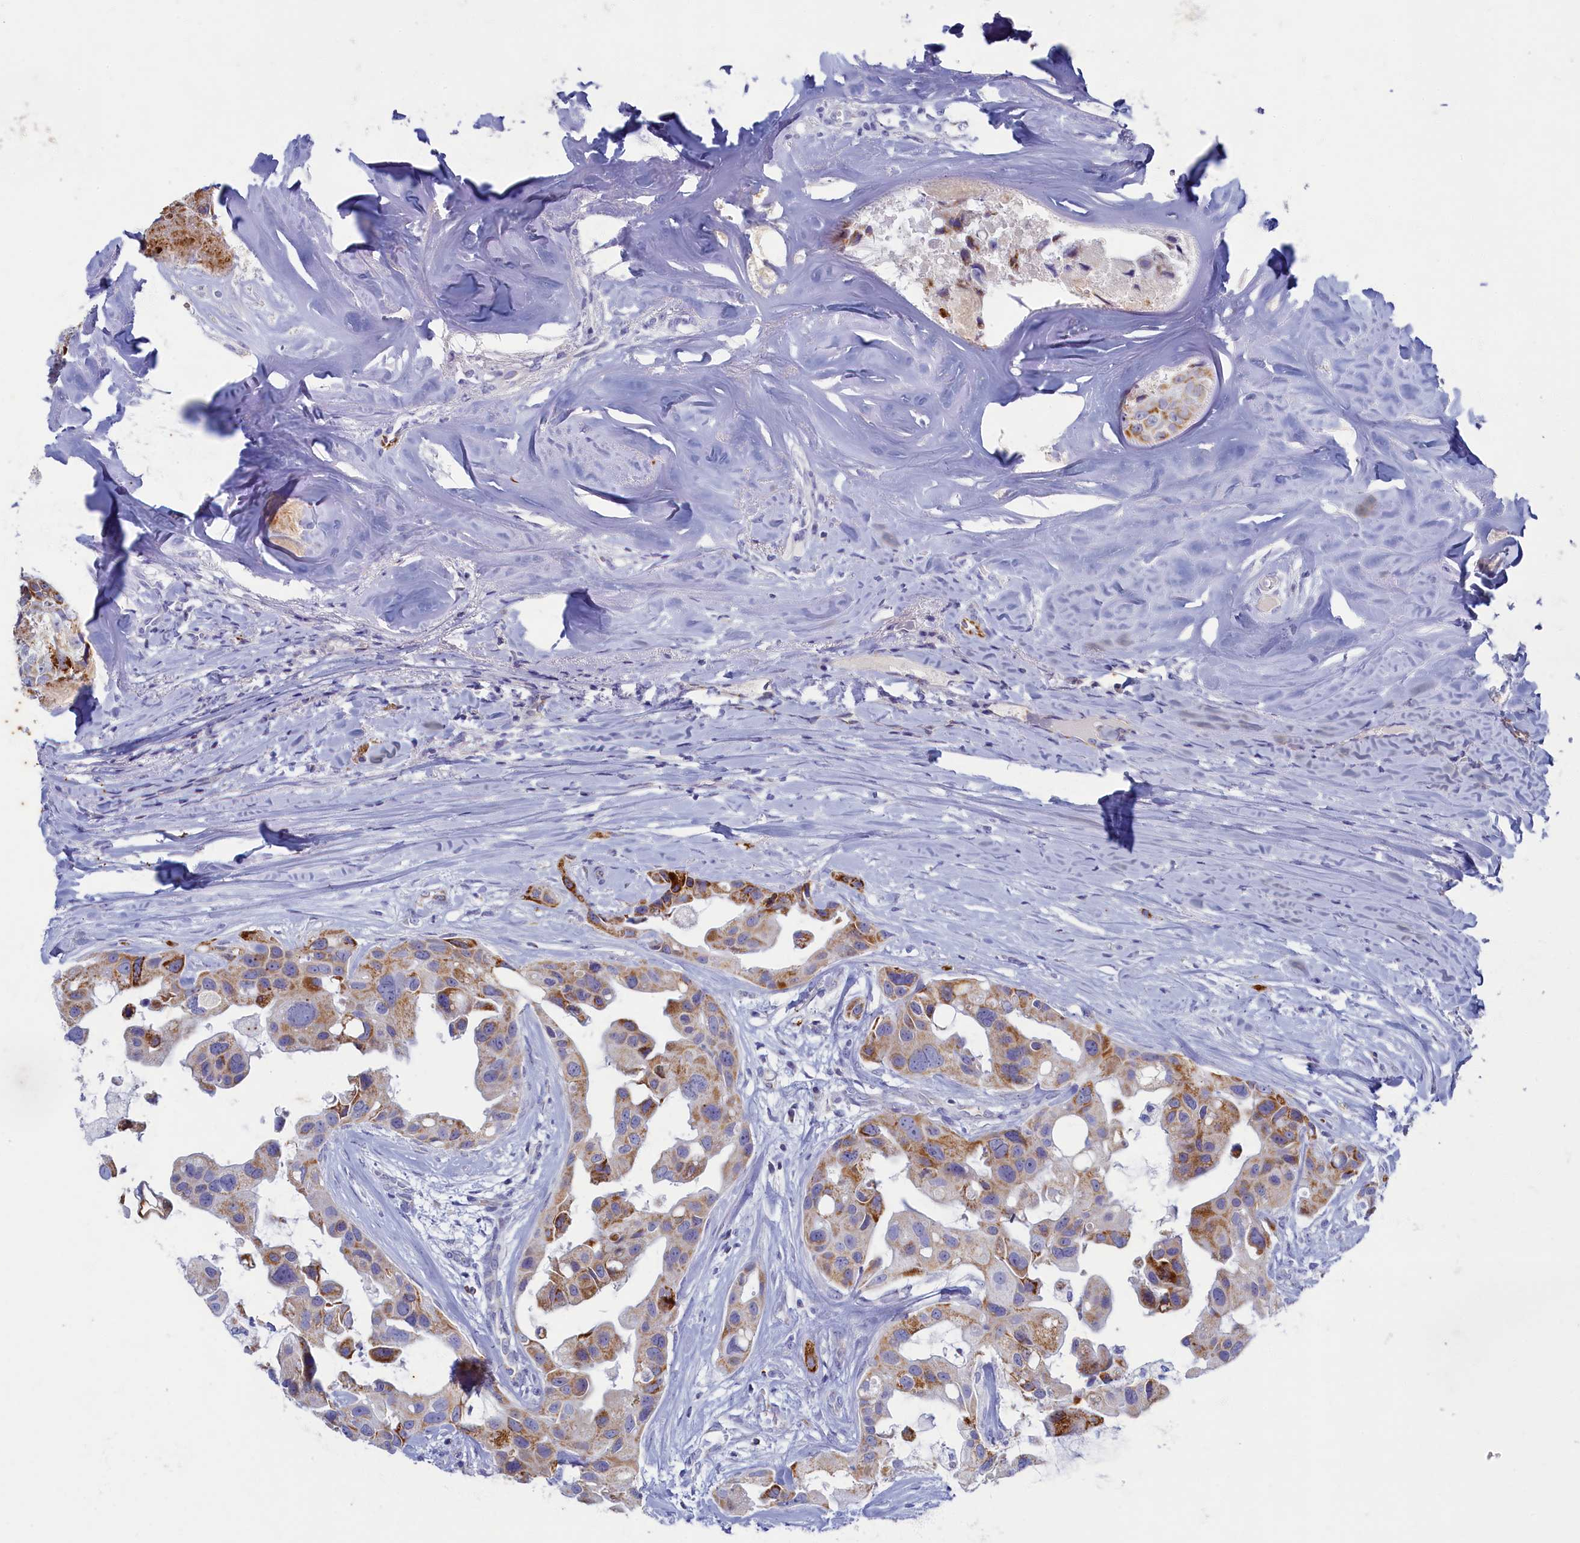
{"staining": {"intensity": "moderate", "quantity": "25%-75%", "location": "cytoplasmic/membranous"}, "tissue": "head and neck cancer", "cell_type": "Tumor cells", "image_type": "cancer", "snomed": [{"axis": "morphology", "description": "Adenocarcinoma, NOS"}, {"axis": "morphology", "description": "Adenocarcinoma, metastatic, NOS"}, {"axis": "topography", "description": "Head-Neck"}], "caption": "Metastatic adenocarcinoma (head and neck) tissue shows moderate cytoplasmic/membranous positivity in approximately 25%-75% of tumor cells, visualized by immunohistochemistry.", "gene": "OCIAD2", "patient": {"sex": "male", "age": 75}}